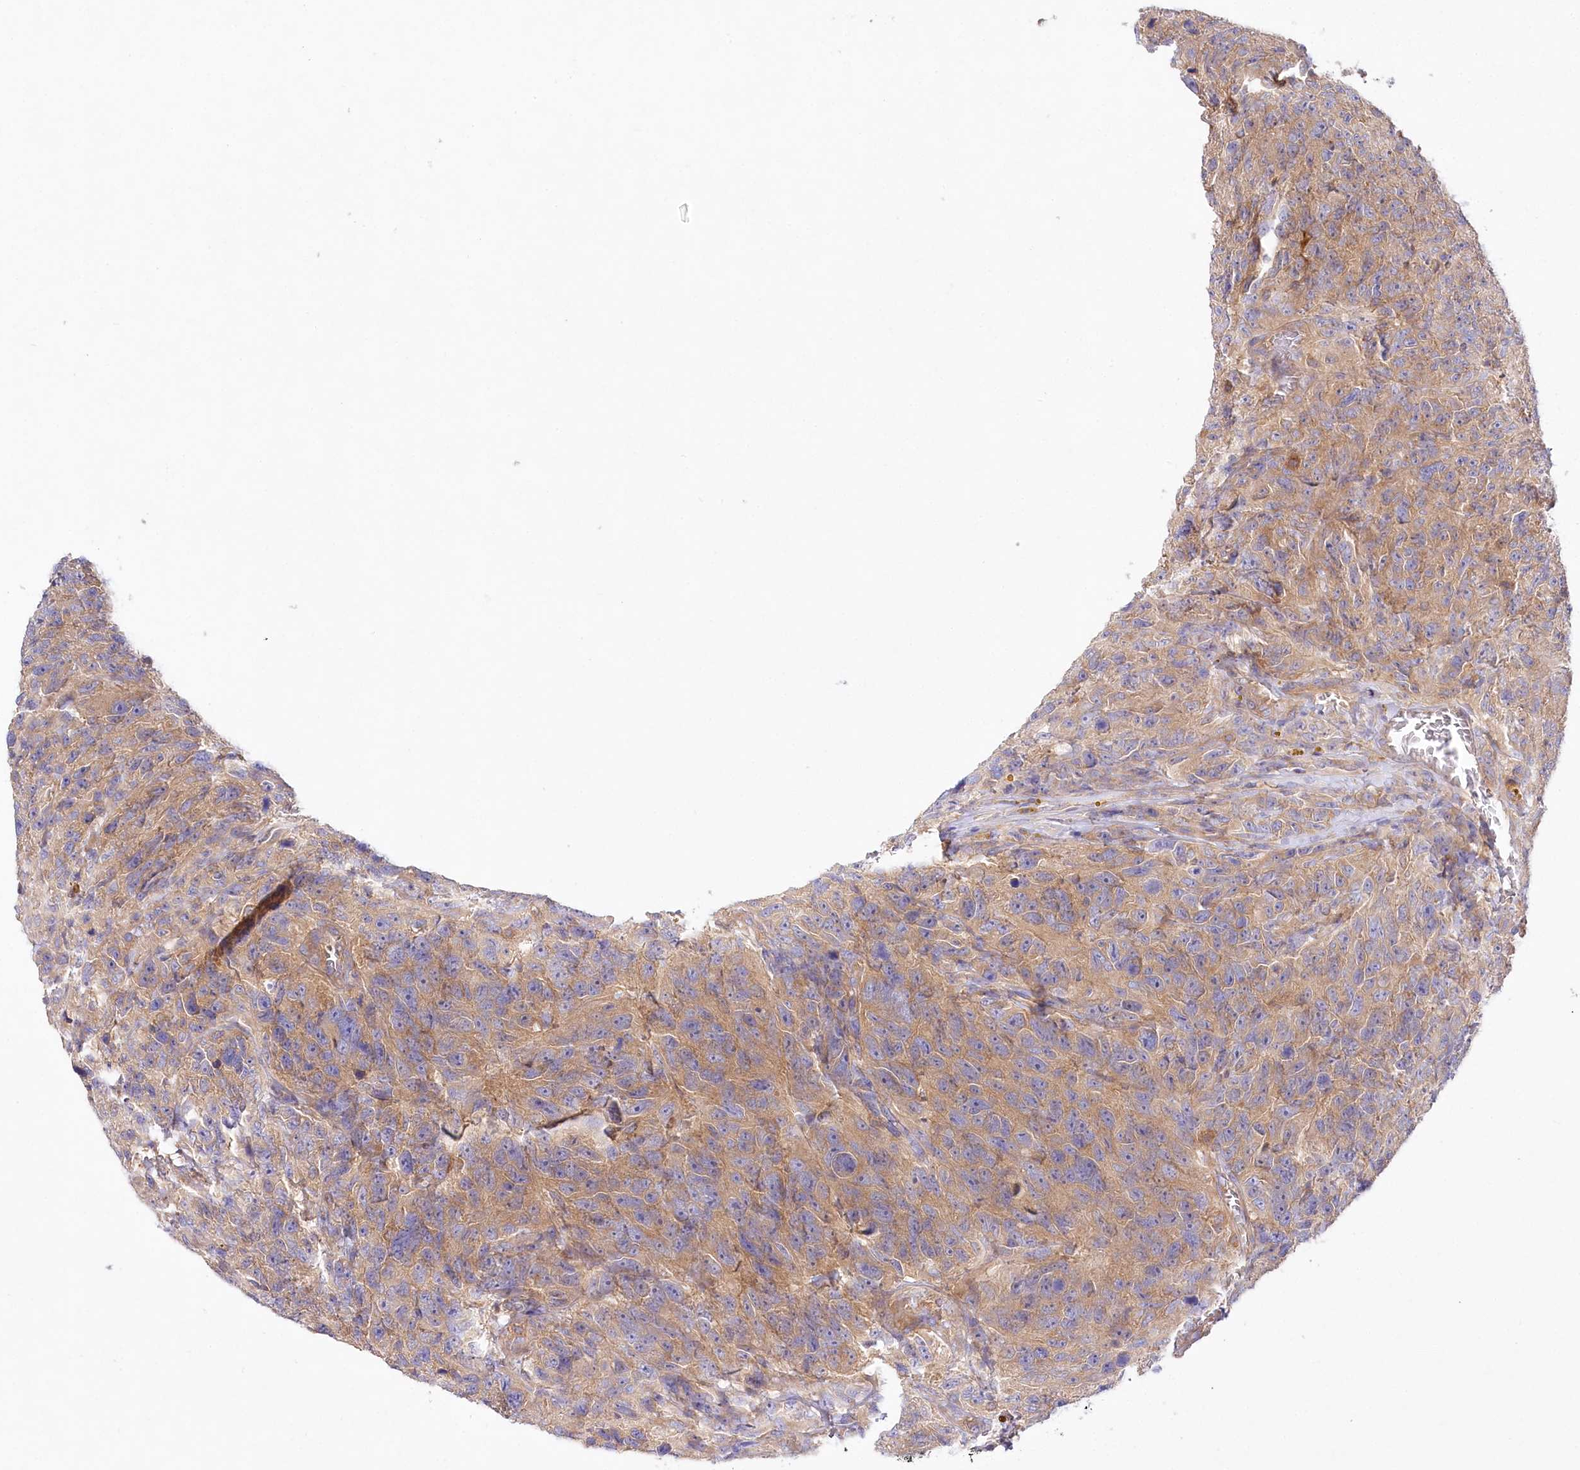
{"staining": {"intensity": "weak", "quantity": "<25%", "location": "cytoplasmic/membranous"}, "tissue": "glioma", "cell_type": "Tumor cells", "image_type": "cancer", "snomed": [{"axis": "morphology", "description": "Glioma, malignant, High grade"}, {"axis": "topography", "description": "Brain"}], "caption": "Image shows no protein staining in tumor cells of glioma tissue.", "gene": "ABRAXAS2", "patient": {"sex": "male", "age": 69}}